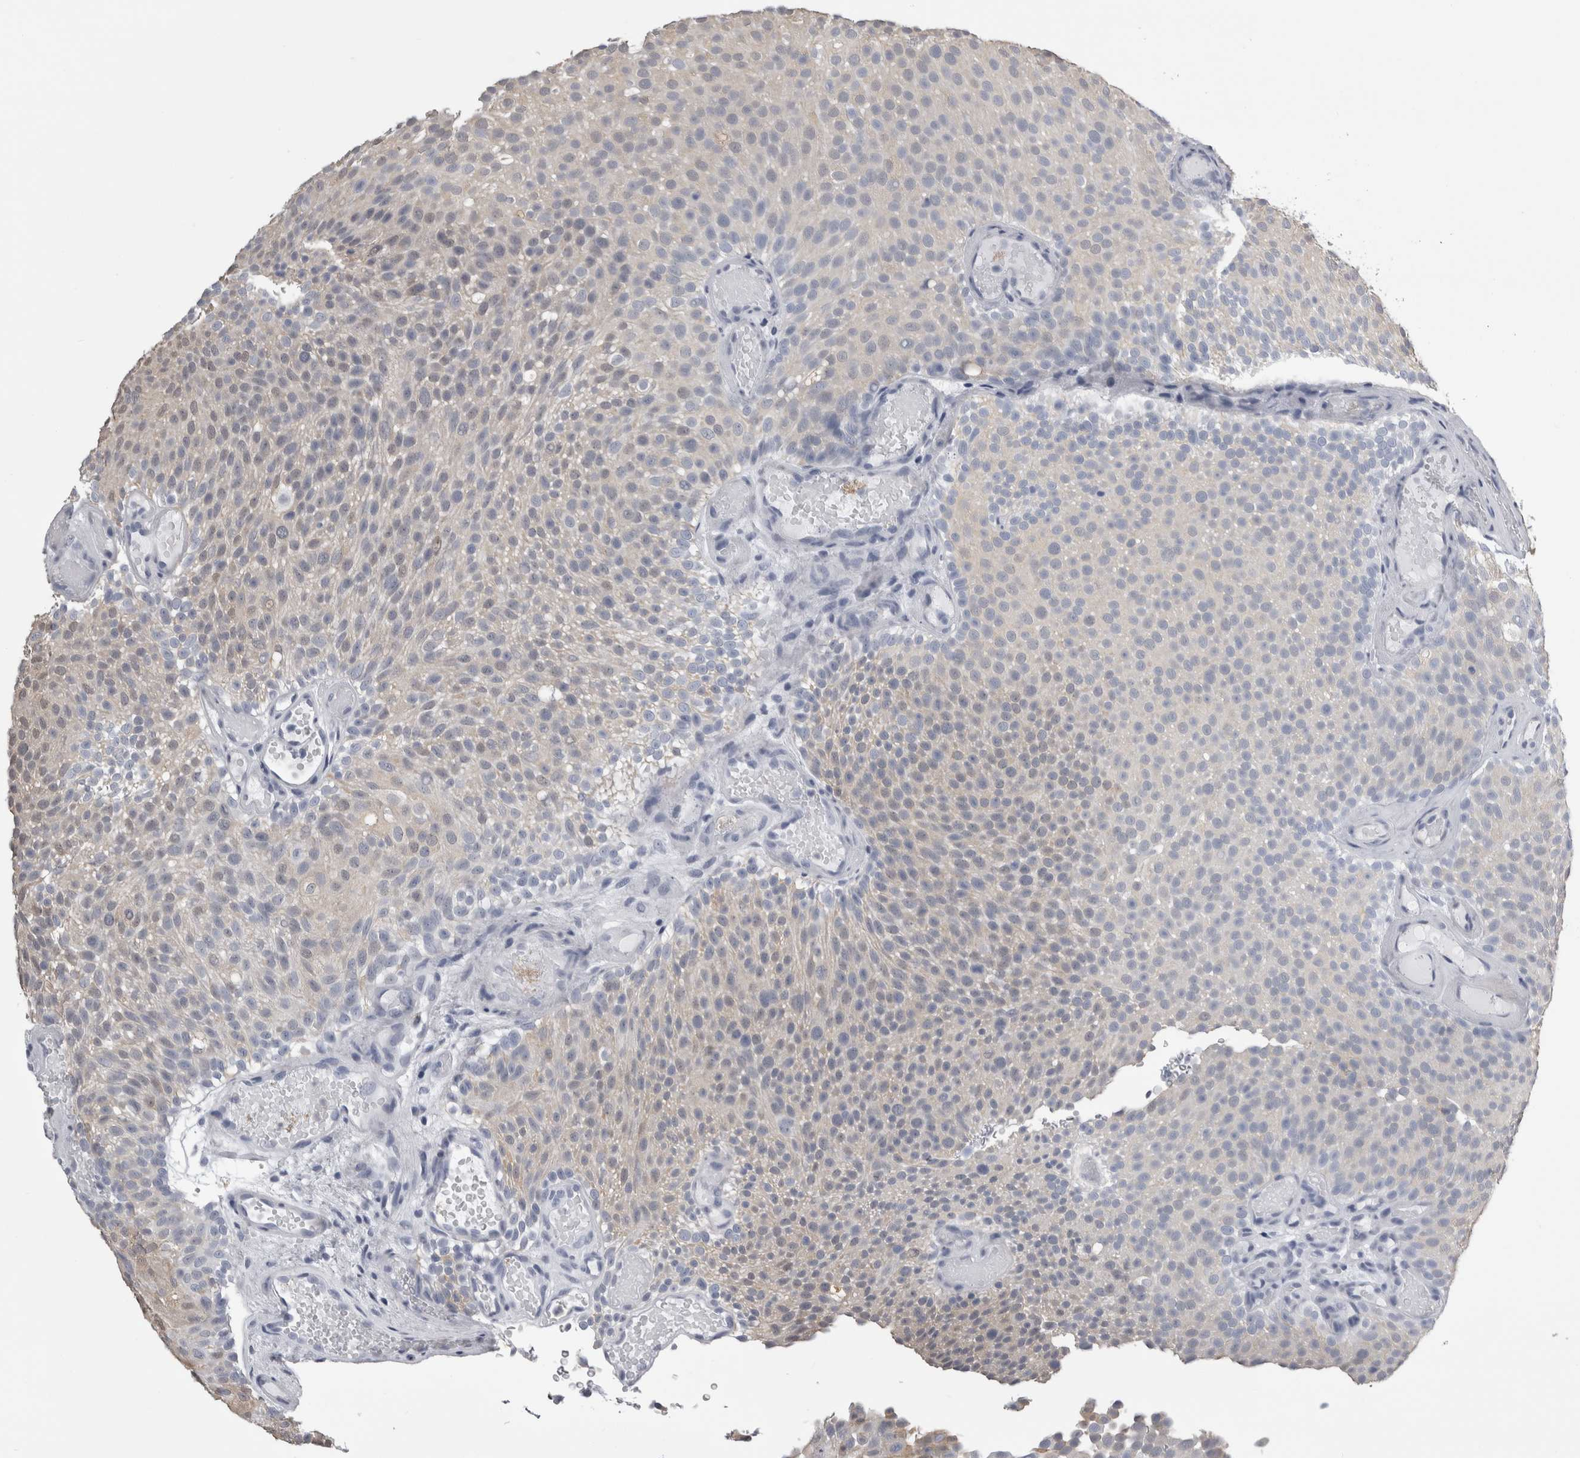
{"staining": {"intensity": "negative", "quantity": "none", "location": "none"}, "tissue": "urothelial cancer", "cell_type": "Tumor cells", "image_type": "cancer", "snomed": [{"axis": "morphology", "description": "Urothelial carcinoma, Low grade"}, {"axis": "topography", "description": "Urinary bladder"}], "caption": "This is a image of immunohistochemistry (IHC) staining of low-grade urothelial carcinoma, which shows no expression in tumor cells. (DAB (3,3'-diaminobenzidine) immunohistochemistry visualized using brightfield microscopy, high magnification).", "gene": "ALDH8A1", "patient": {"sex": "male", "age": 78}}